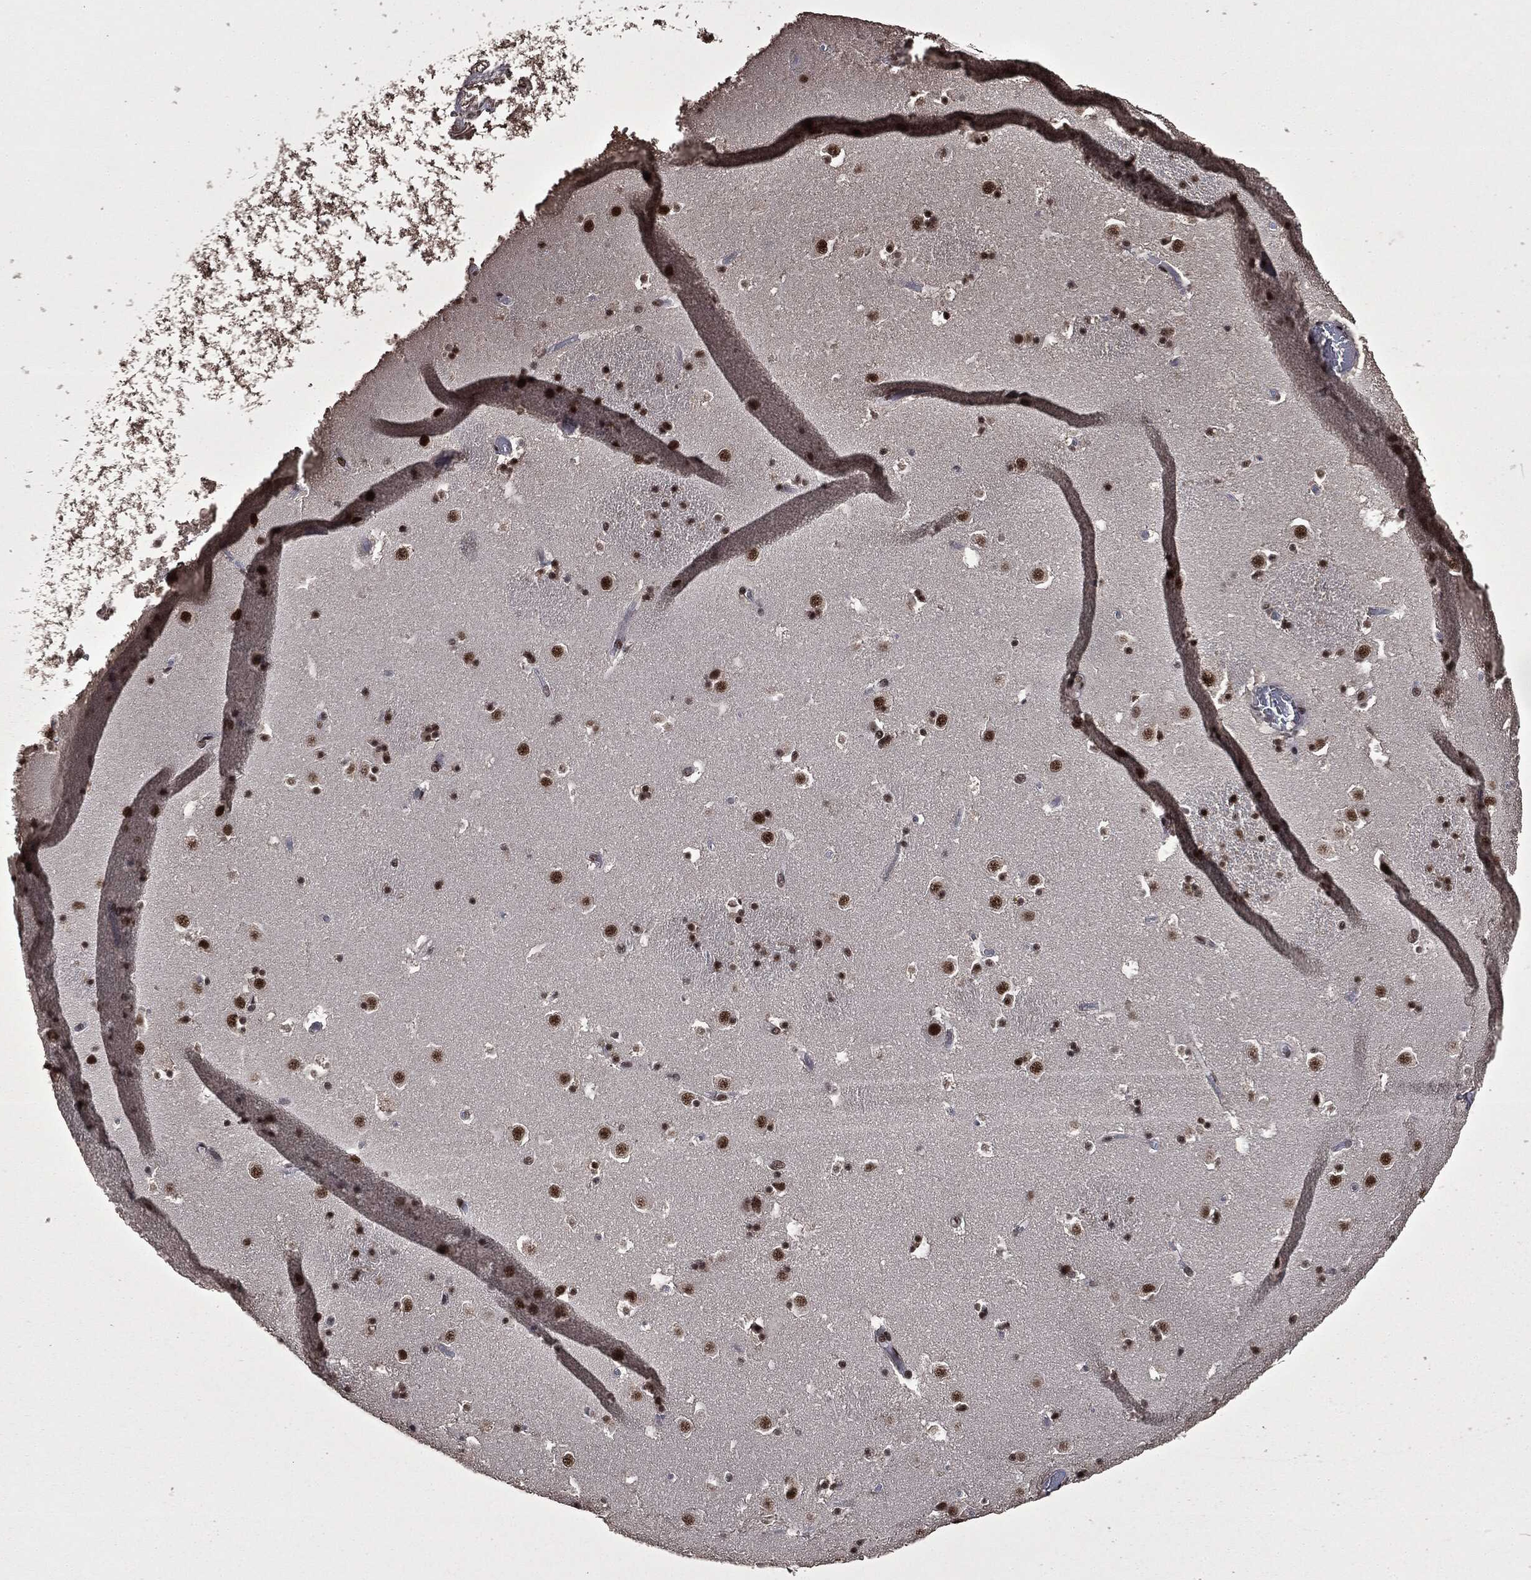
{"staining": {"intensity": "strong", "quantity": ">75%", "location": "nuclear"}, "tissue": "caudate", "cell_type": "Glial cells", "image_type": "normal", "snomed": [{"axis": "morphology", "description": "Normal tissue, NOS"}, {"axis": "topography", "description": "Lateral ventricle wall"}], "caption": "The micrograph displays immunohistochemical staining of benign caudate. There is strong nuclear expression is appreciated in approximately >75% of glial cells.", "gene": "MSH2", "patient": {"sex": "female", "age": 42}}